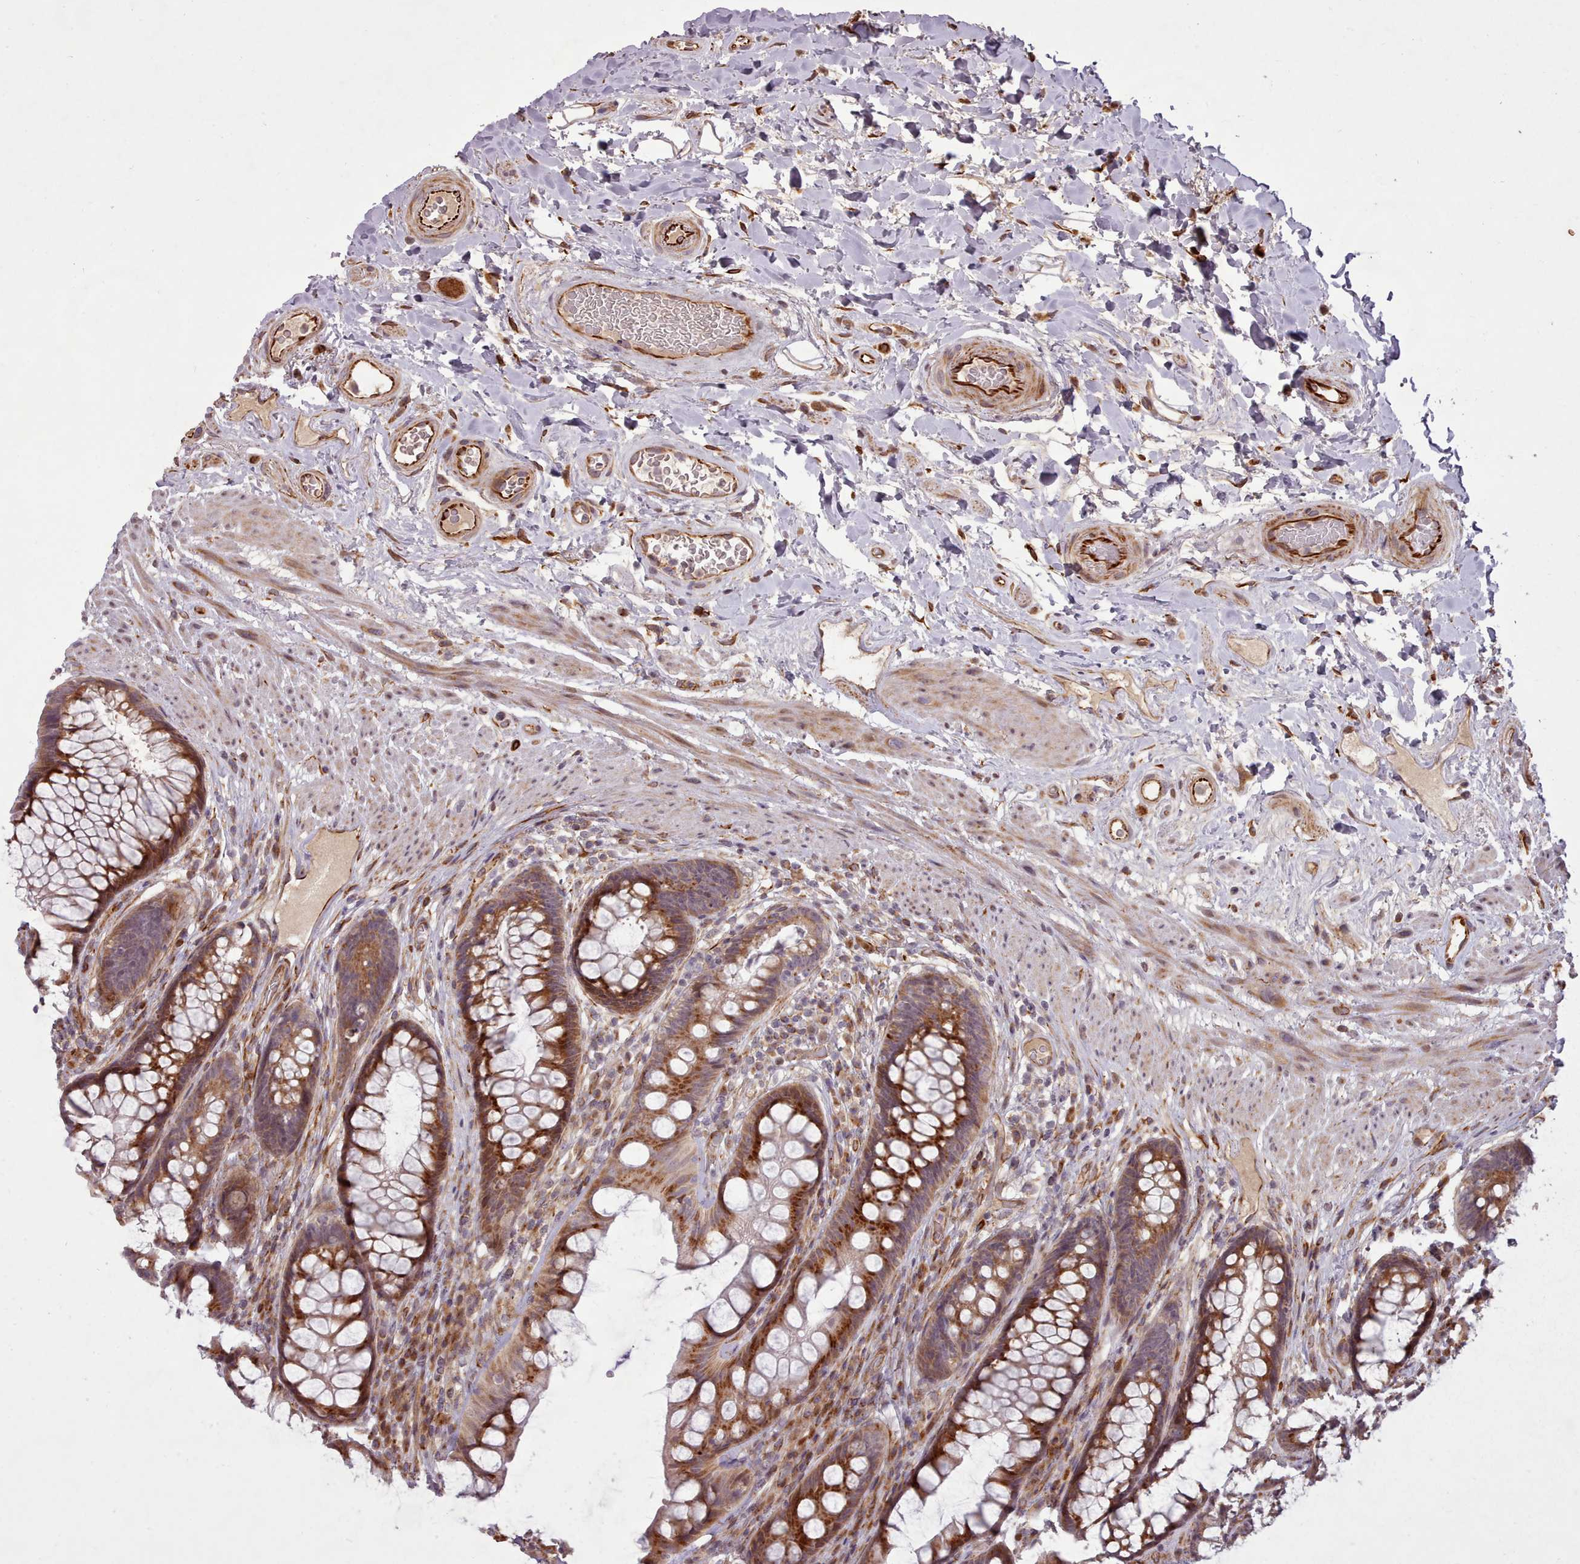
{"staining": {"intensity": "strong", "quantity": ">75%", "location": "cytoplasmic/membranous"}, "tissue": "rectum", "cell_type": "Glandular cells", "image_type": "normal", "snomed": [{"axis": "morphology", "description": "Normal tissue, NOS"}, {"axis": "topography", "description": "Rectum"}], "caption": "This is an image of immunohistochemistry staining of benign rectum, which shows strong staining in the cytoplasmic/membranous of glandular cells.", "gene": "GBGT1", "patient": {"sex": "male", "age": 74}}